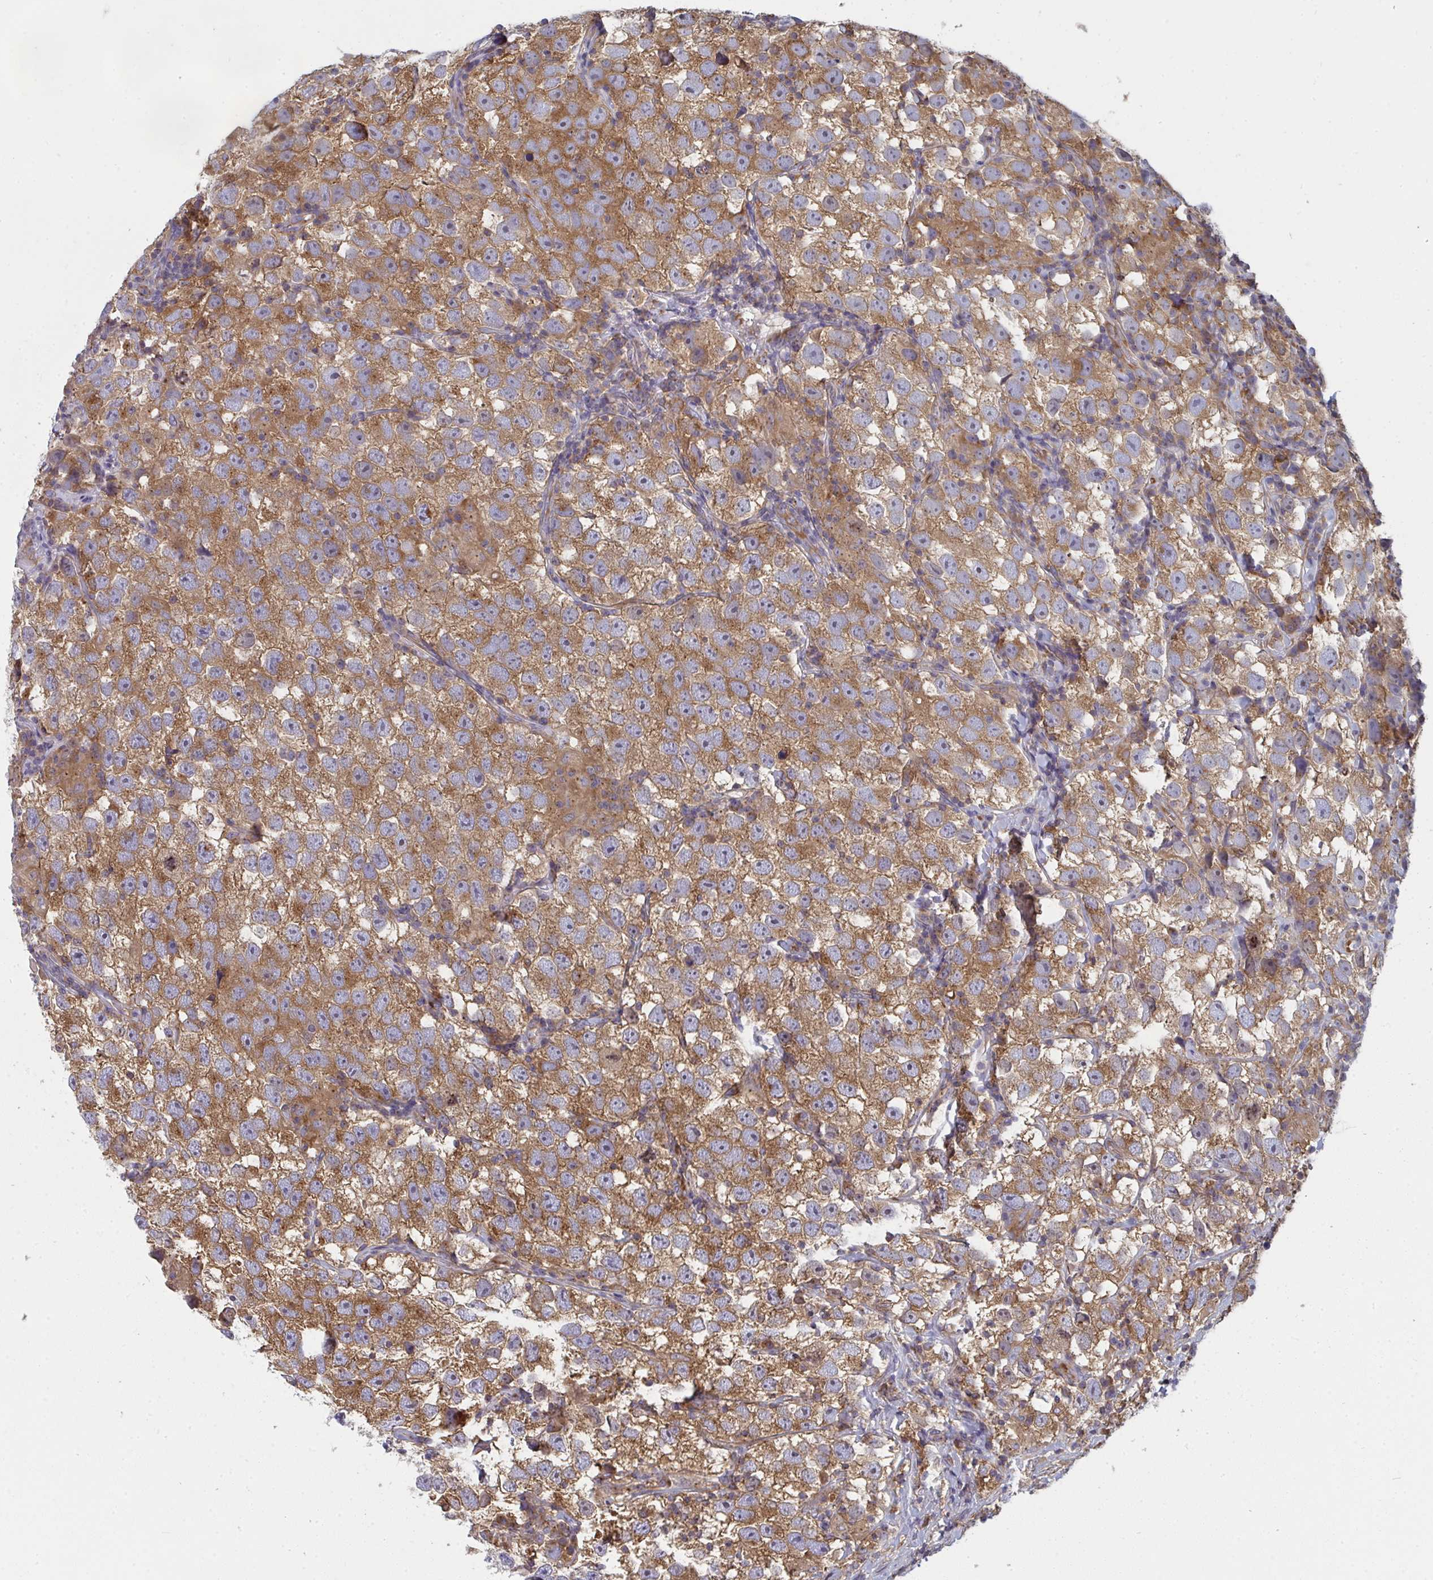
{"staining": {"intensity": "moderate", "quantity": ">75%", "location": "cytoplasmic/membranous"}, "tissue": "testis cancer", "cell_type": "Tumor cells", "image_type": "cancer", "snomed": [{"axis": "morphology", "description": "Seminoma, NOS"}, {"axis": "topography", "description": "Testis"}], "caption": "Testis cancer (seminoma) tissue exhibits moderate cytoplasmic/membranous expression in about >75% of tumor cells, visualized by immunohistochemistry.", "gene": "DYNC1I2", "patient": {"sex": "male", "age": 26}}